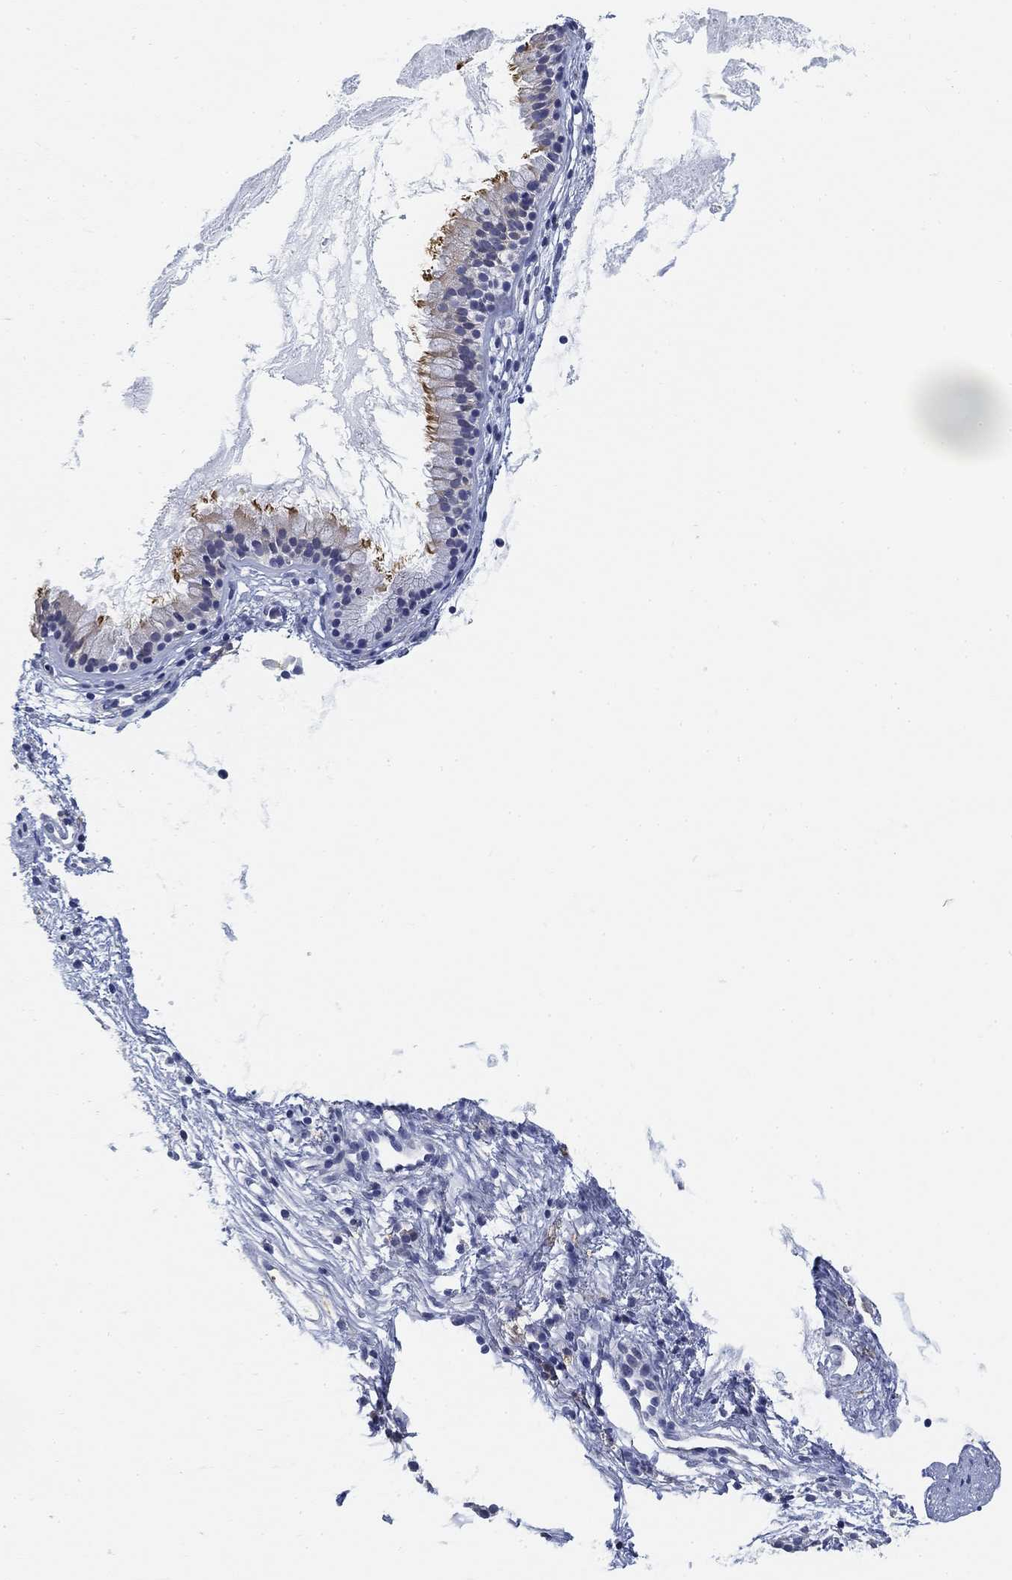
{"staining": {"intensity": "moderate", "quantity": "<25%", "location": "cytoplasmic/membranous"}, "tissue": "nasopharynx", "cell_type": "Respiratory epithelial cells", "image_type": "normal", "snomed": [{"axis": "morphology", "description": "Normal tissue, NOS"}, {"axis": "topography", "description": "Nasopharynx"}], "caption": "Immunohistochemistry image of unremarkable human nasopharynx stained for a protein (brown), which demonstrates low levels of moderate cytoplasmic/membranous staining in approximately <25% of respiratory epithelial cells.", "gene": "SLC2A5", "patient": {"sex": "male", "age": 77}}